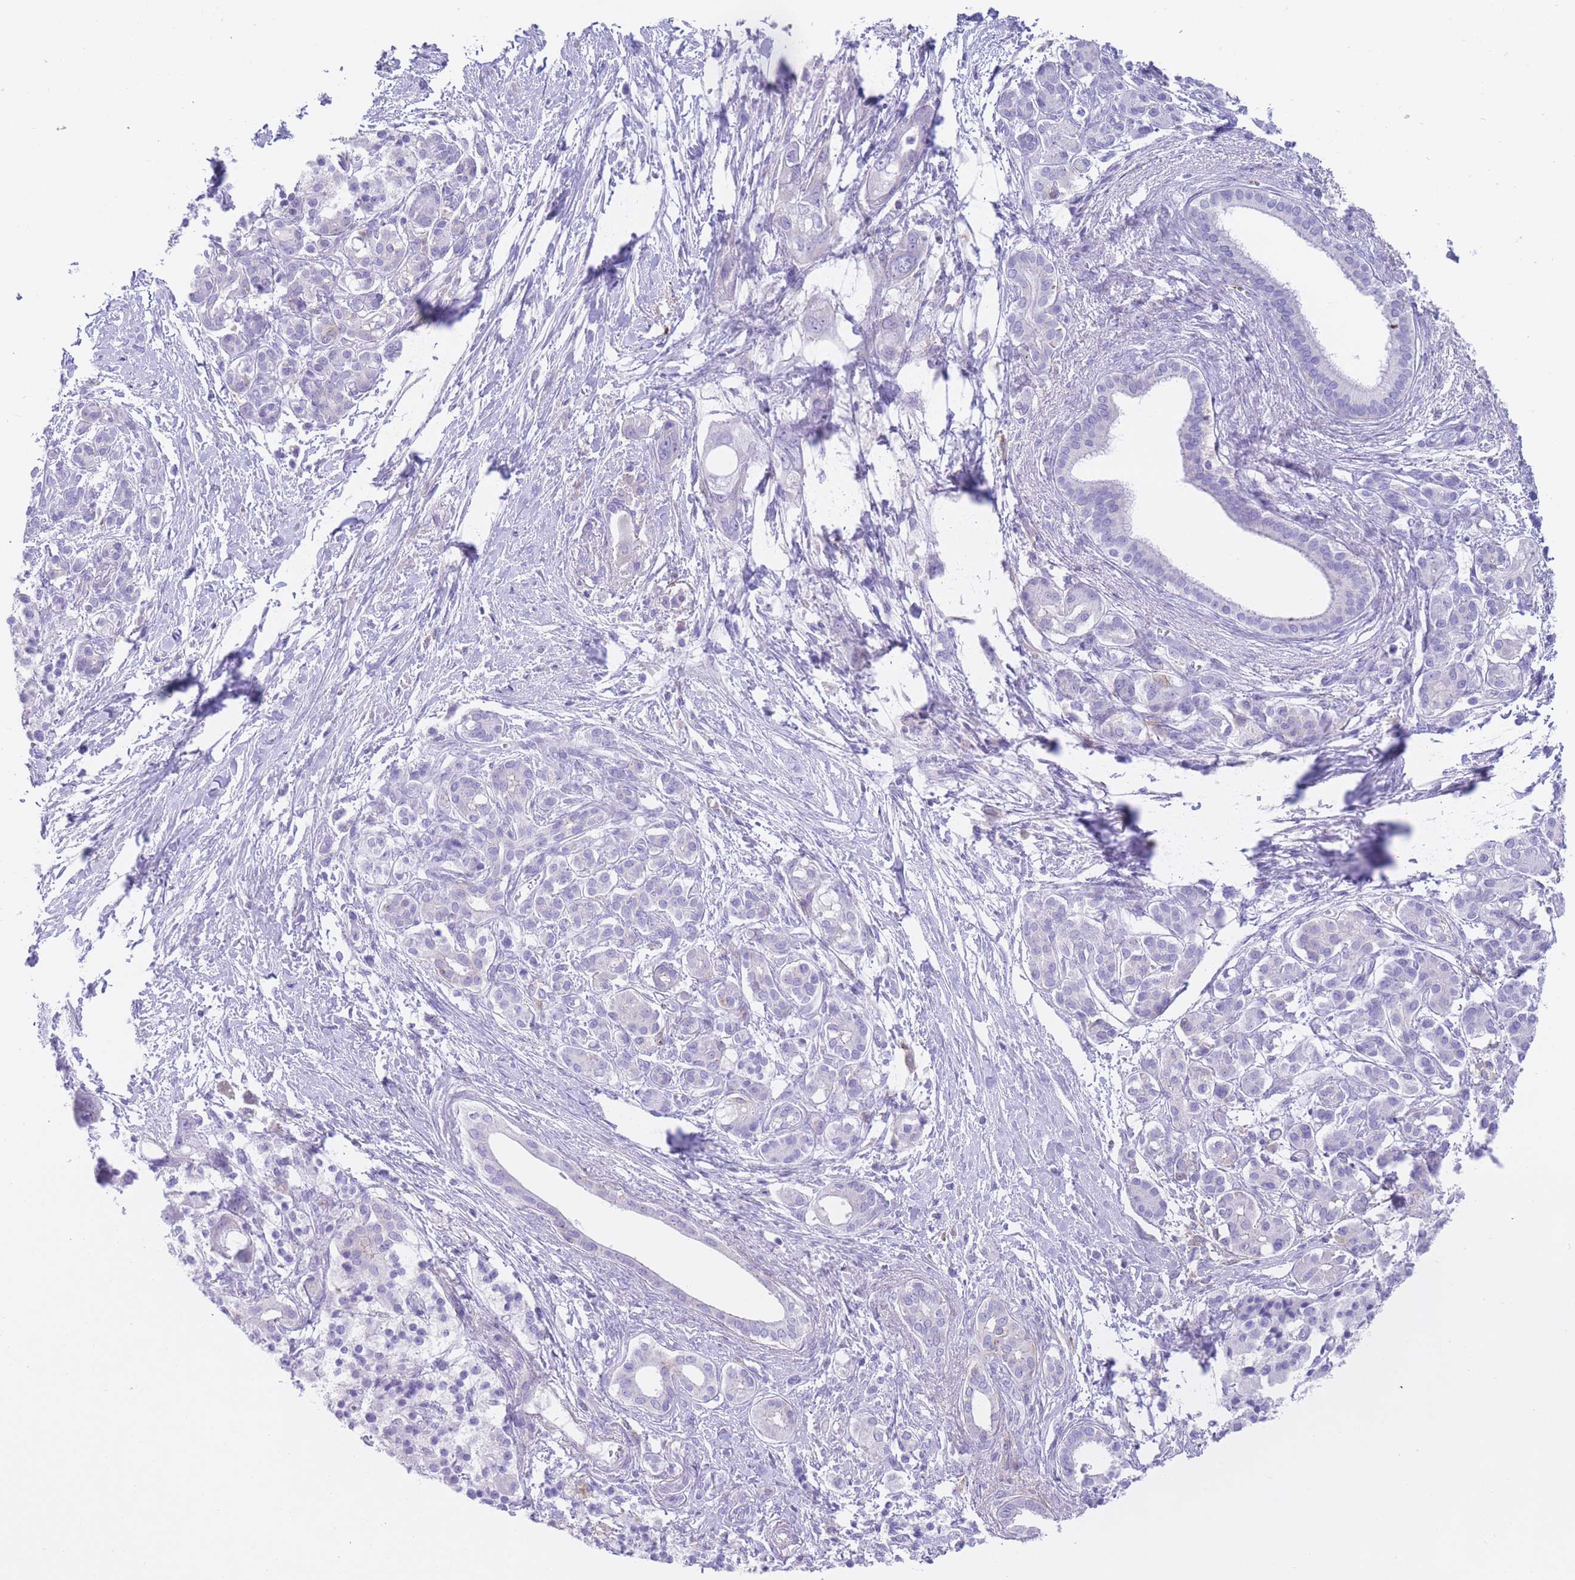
{"staining": {"intensity": "negative", "quantity": "none", "location": "none"}, "tissue": "pancreatic cancer", "cell_type": "Tumor cells", "image_type": "cancer", "snomed": [{"axis": "morphology", "description": "Adenocarcinoma, NOS"}, {"axis": "topography", "description": "Pancreas"}], "caption": "Tumor cells are negative for protein expression in human adenocarcinoma (pancreatic).", "gene": "LDB3", "patient": {"sex": "male", "age": 68}}